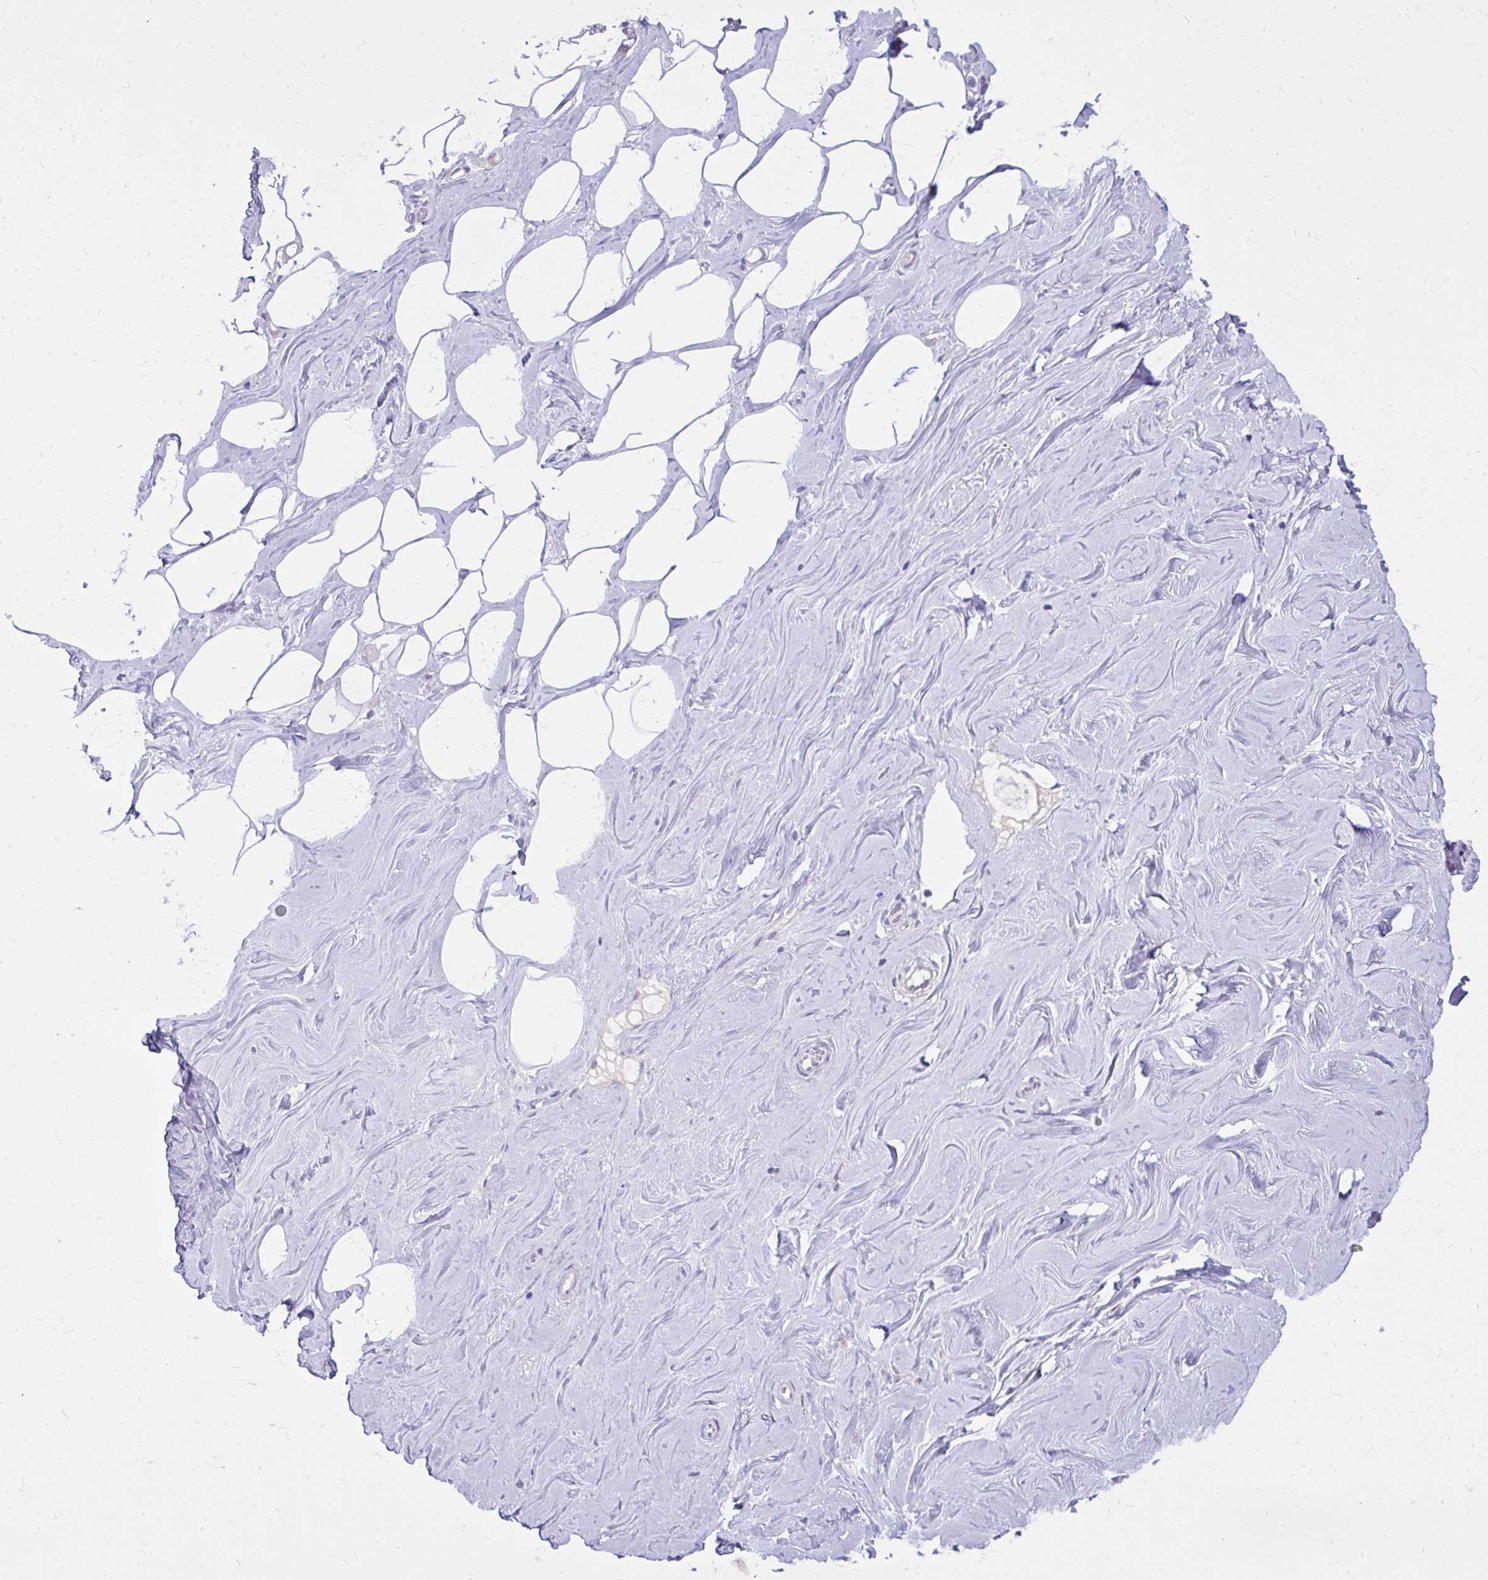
{"staining": {"intensity": "negative", "quantity": "none", "location": "none"}, "tissue": "breast", "cell_type": "Adipocytes", "image_type": "normal", "snomed": [{"axis": "morphology", "description": "Normal tissue, NOS"}, {"axis": "topography", "description": "Breast"}], "caption": "This is a micrograph of immunohistochemistry staining of unremarkable breast, which shows no positivity in adipocytes. (Stains: DAB IHC with hematoxylin counter stain, Microscopy: brightfield microscopy at high magnification).", "gene": "NNMT", "patient": {"sex": "female", "age": 27}}